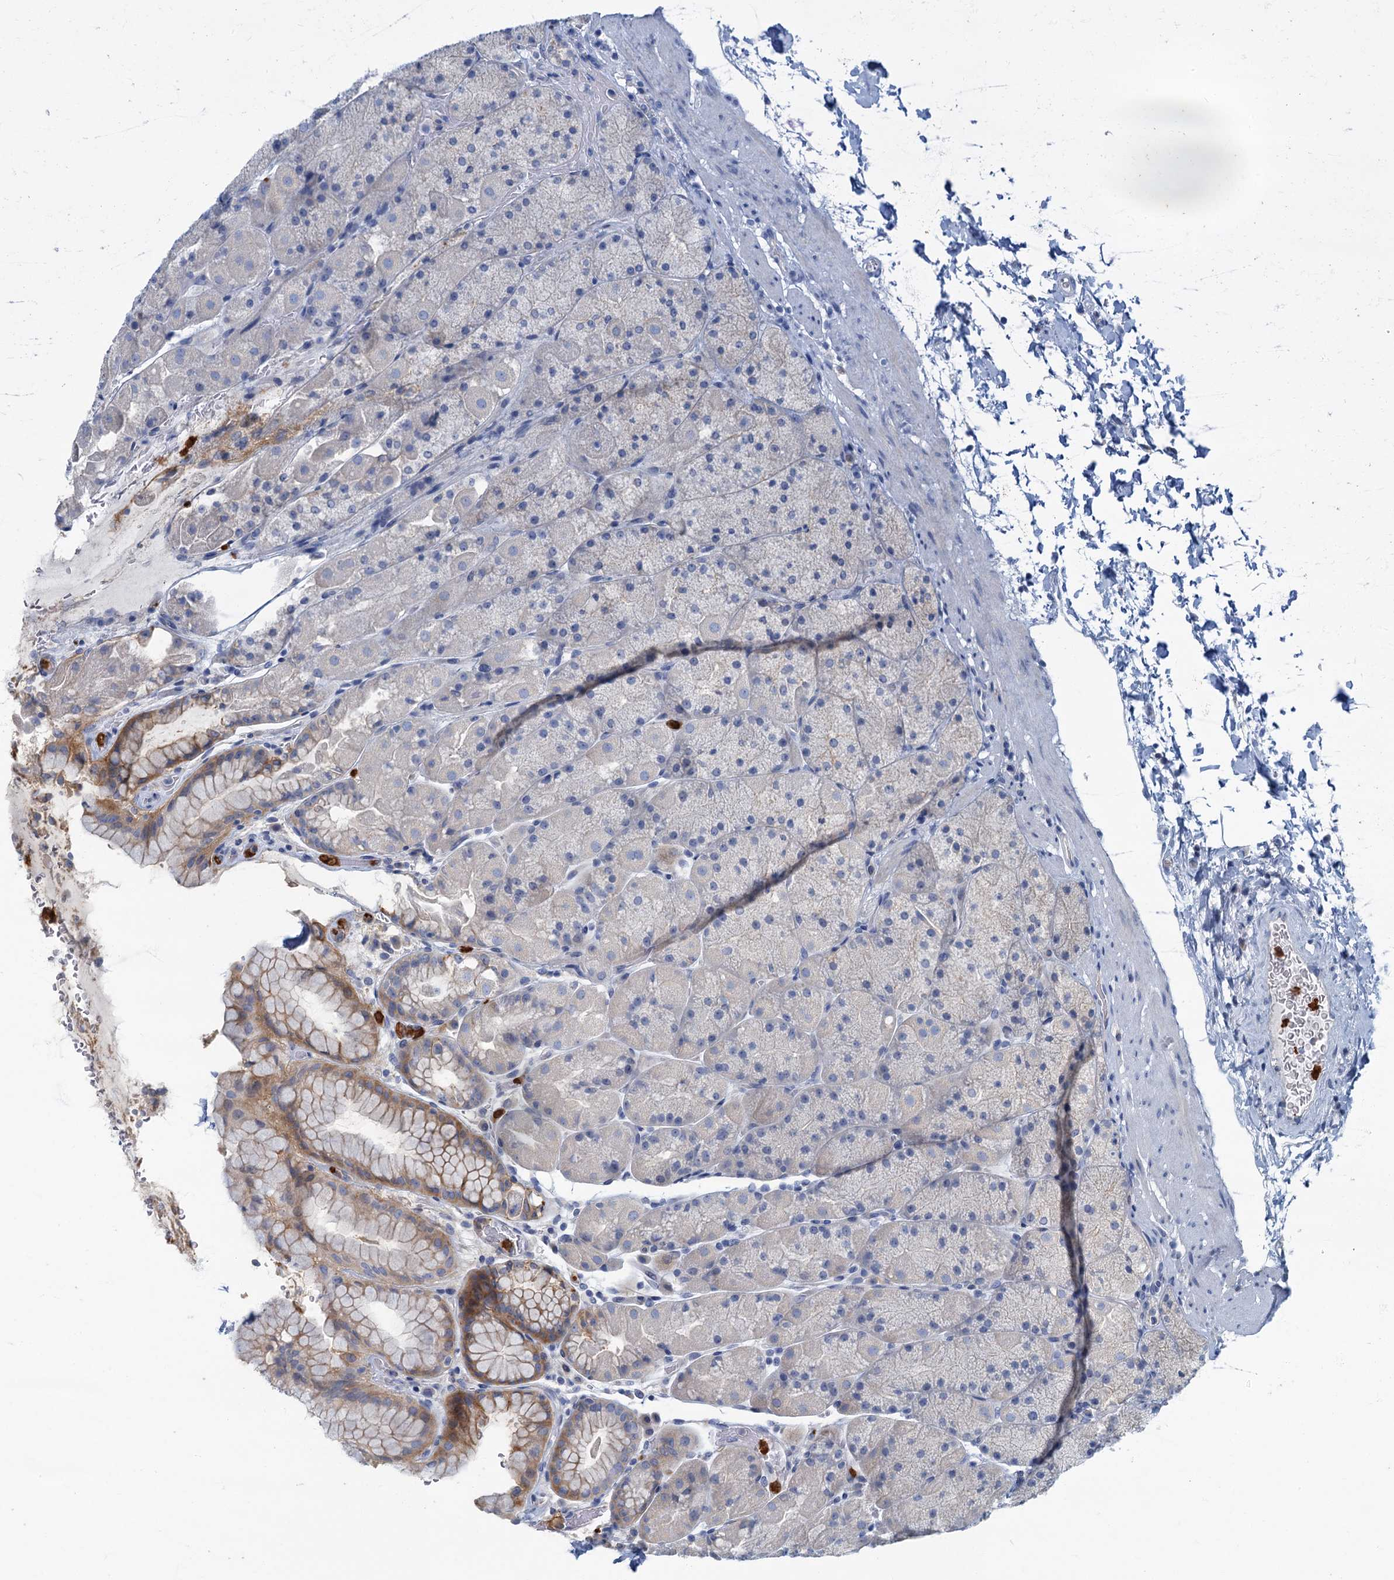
{"staining": {"intensity": "moderate", "quantity": "<25%", "location": "cytoplasmic/membranous"}, "tissue": "stomach", "cell_type": "Glandular cells", "image_type": "normal", "snomed": [{"axis": "morphology", "description": "Normal tissue, NOS"}, {"axis": "topography", "description": "Stomach, upper"}, {"axis": "topography", "description": "Stomach, lower"}], "caption": "DAB (3,3'-diaminobenzidine) immunohistochemical staining of normal stomach displays moderate cytoplasmic/membranous protein expression in about <25% of glandular cells. Ihc stains the protein in brown and the nuclei are stained blue.", "gene": "ANKDD1A", "patient": {"sex": "male", "age": 67}}